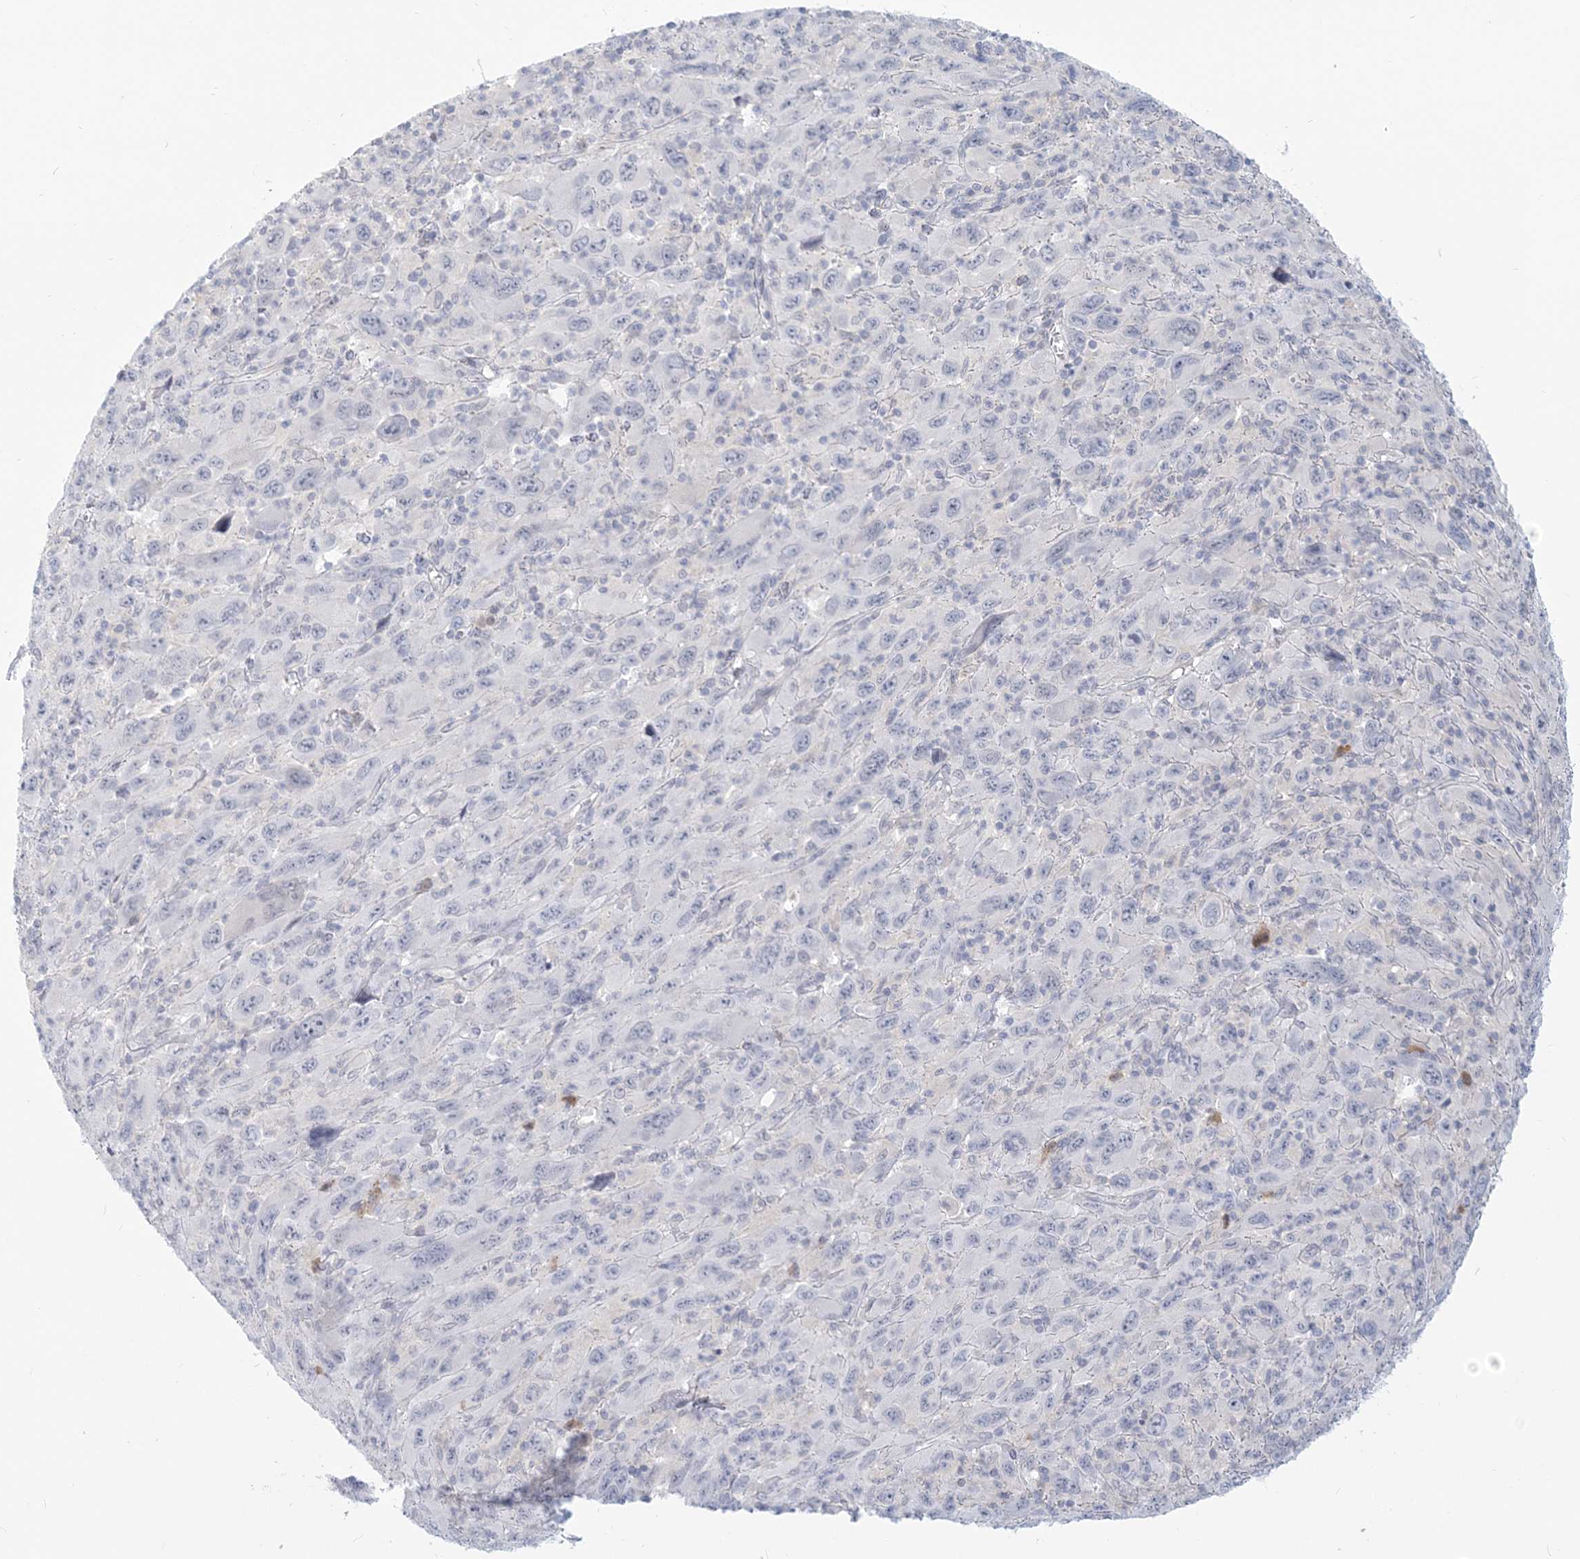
{"staining": {"intensity": "negative", "quantity": "none", "location": "none"}, "tissue": "melanoma", "cell_type": "Tumor cells", "image_type": "cancer", "snomed": [{"axis": "morphology", "description": "Malignant melanoma, Metastatic site"}, {"axis": "topography", "description": "Skin"}], "caption": "The histopathology image shows no significant staining in tumor cells of melanoma. (DAB immunohistochemistry (IHC) with hematoxylin counter stain).", "gene": "GMPPA", "patient": {"sex": "female", "age": 56}}